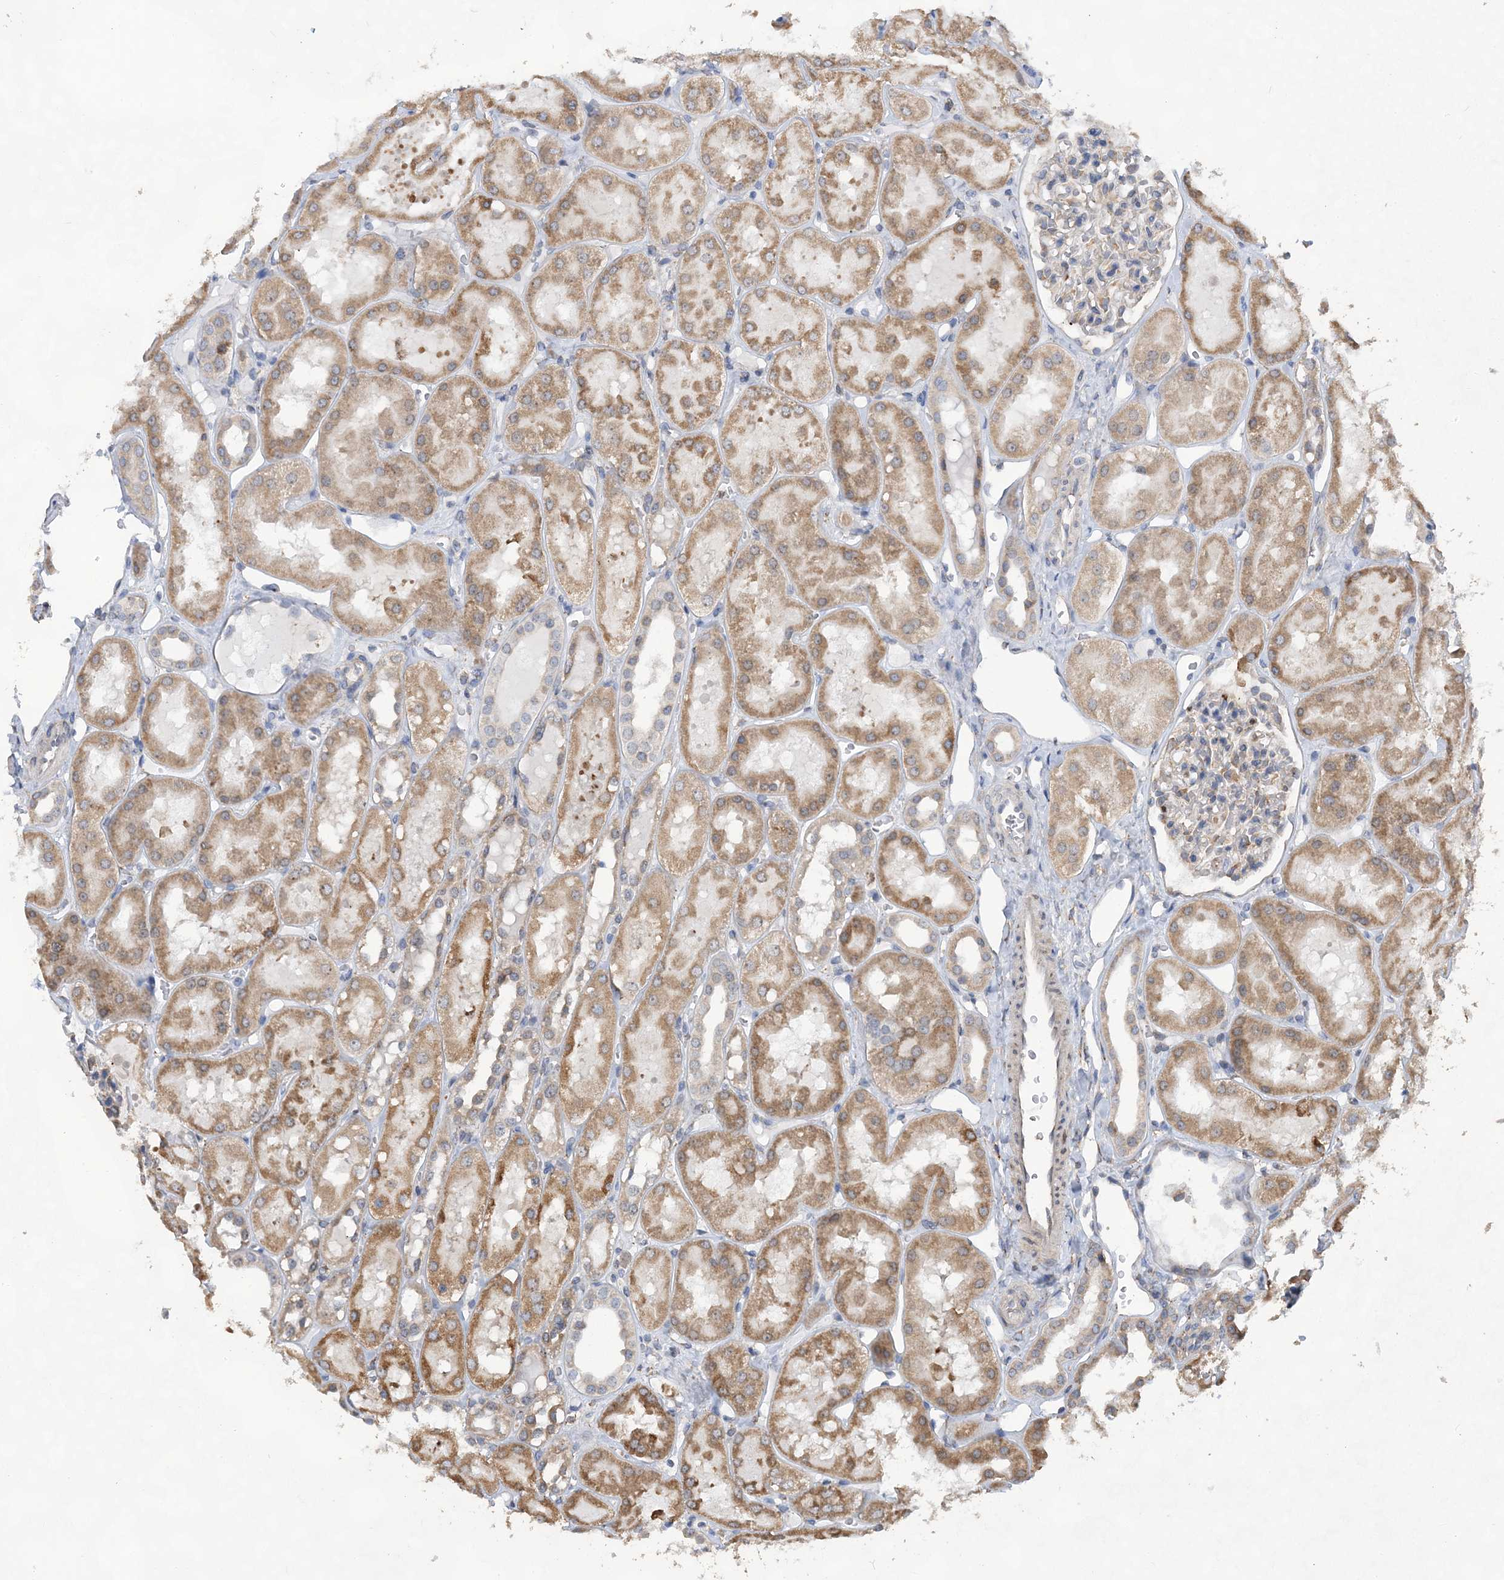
{"staining": {"intensity": "moderate", "quantity": "<25%", "location": "cytoplasmic/membranous"}, "tissue": "kidney", "cell_type": "Cells in glomeruli", "image_type": "normal", "snomed": [{"axis": "morphology", "description": "Normal tissue, NOS"}, {"axis": "topography", "description": "Kidney"}, {"axis": "topography", "description": "Urinary bladder"}], "caption": "A high-resolution image shows immunohistochemistry (IHC) staining of unremarkable kidney, which displays moderate cytoplasmic/membranous expression in approximately <25% of cells in glomeruli.", "gene": "WDR12", "patient": {"sex": "male", "age": 16}}